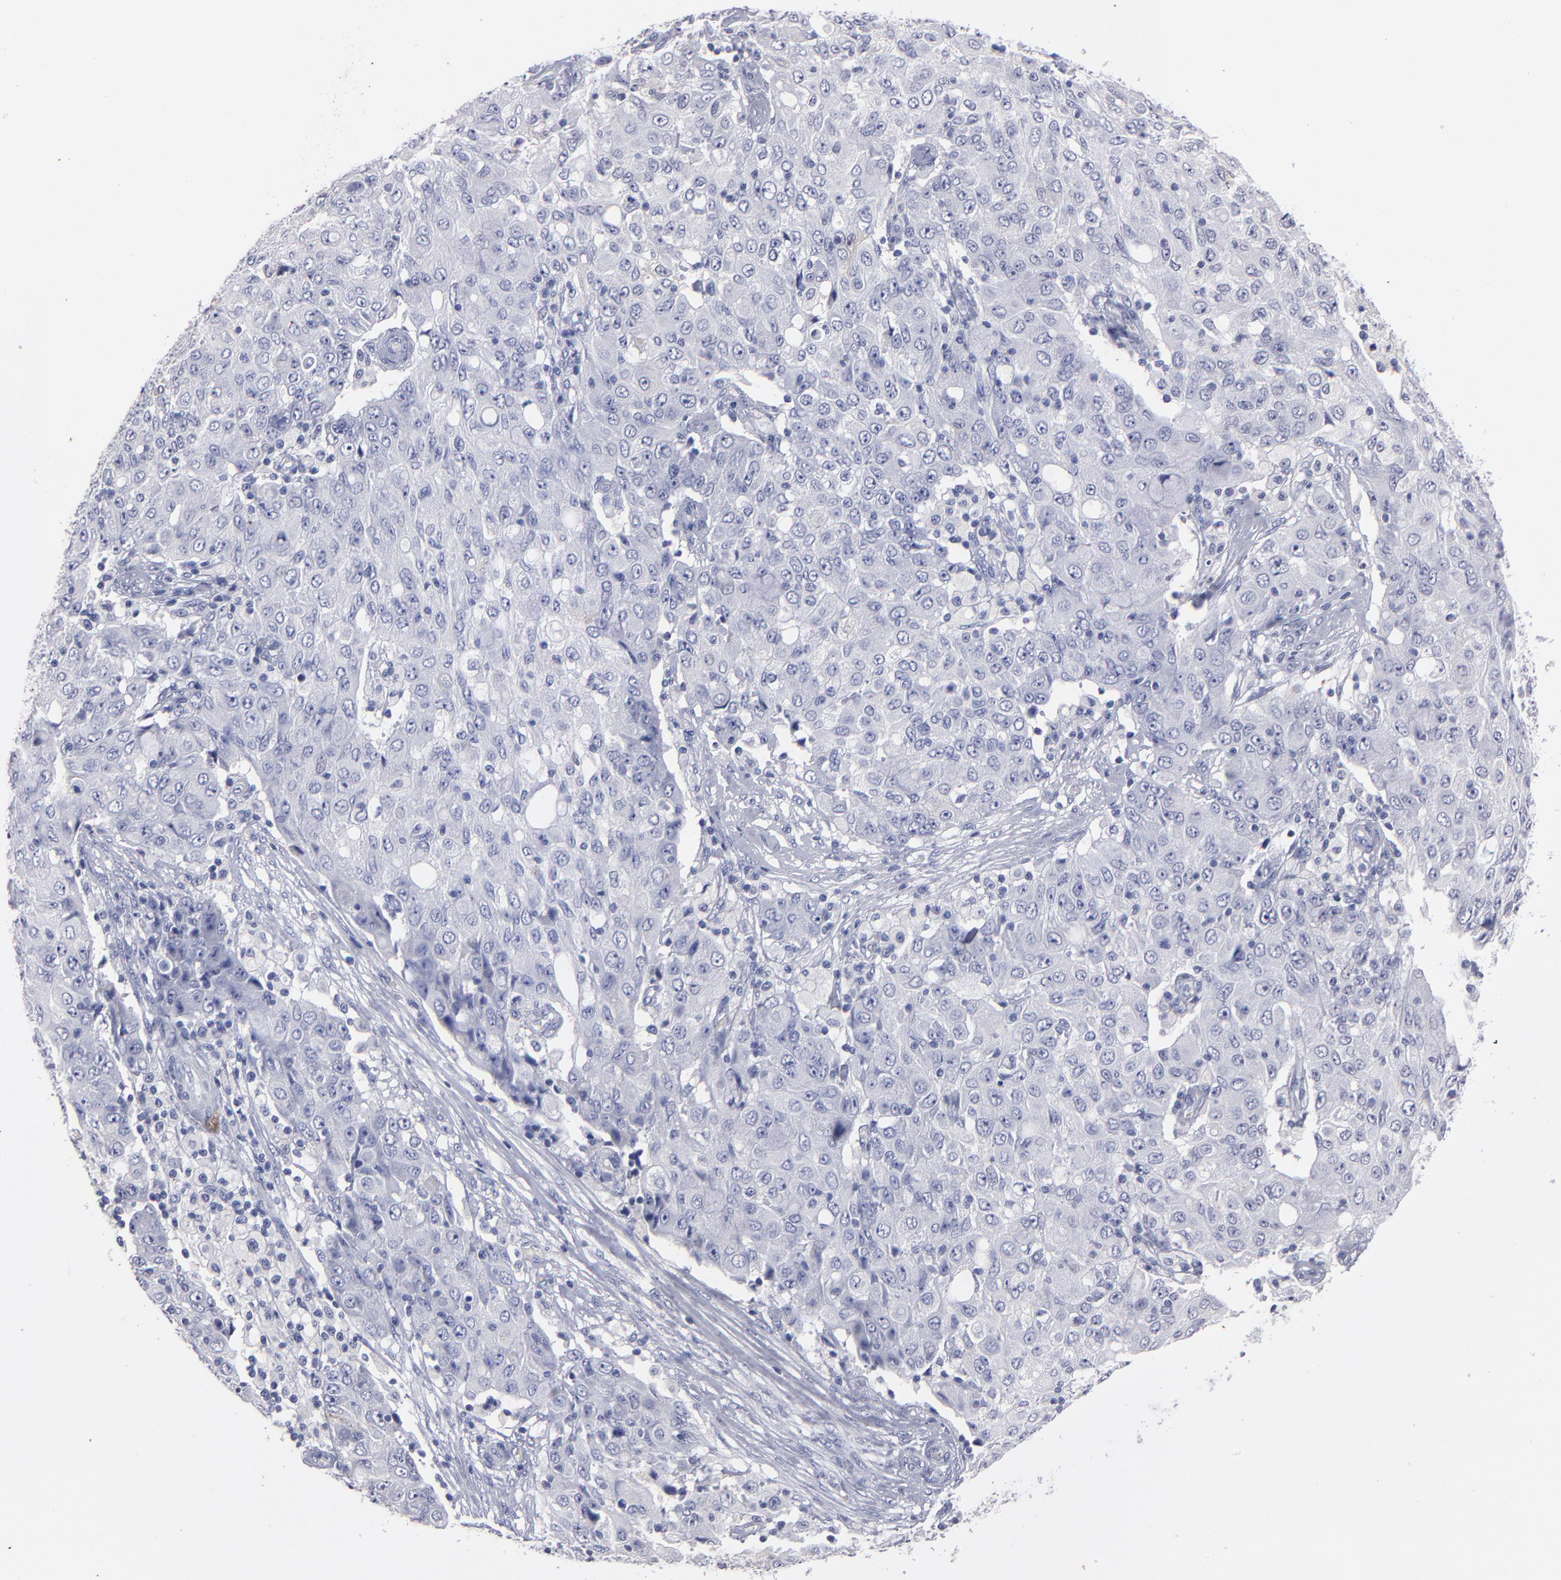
{"staining": {"intensity": "negative", "quantity": "none", "location": "none"}, "tissue": "ovarian cancer", "cell_type": "Tumor cells", "image_type": "cancer", "snomed": [{"axis": "morphology", "description": "Carcinoma, endometroid"}, {"axis": "topography", "description": "Ovary"}], "caption": "Protein analysis of ovarian cancer (endometroid carcinoma) displays no significant staining in tumor cells. (DAB (3,3'-diaminobenzidine) immunohistochemistry (IHC), high magnification).", "gene": "FABP4", "patient": {"sex": "female", "age": 42}}